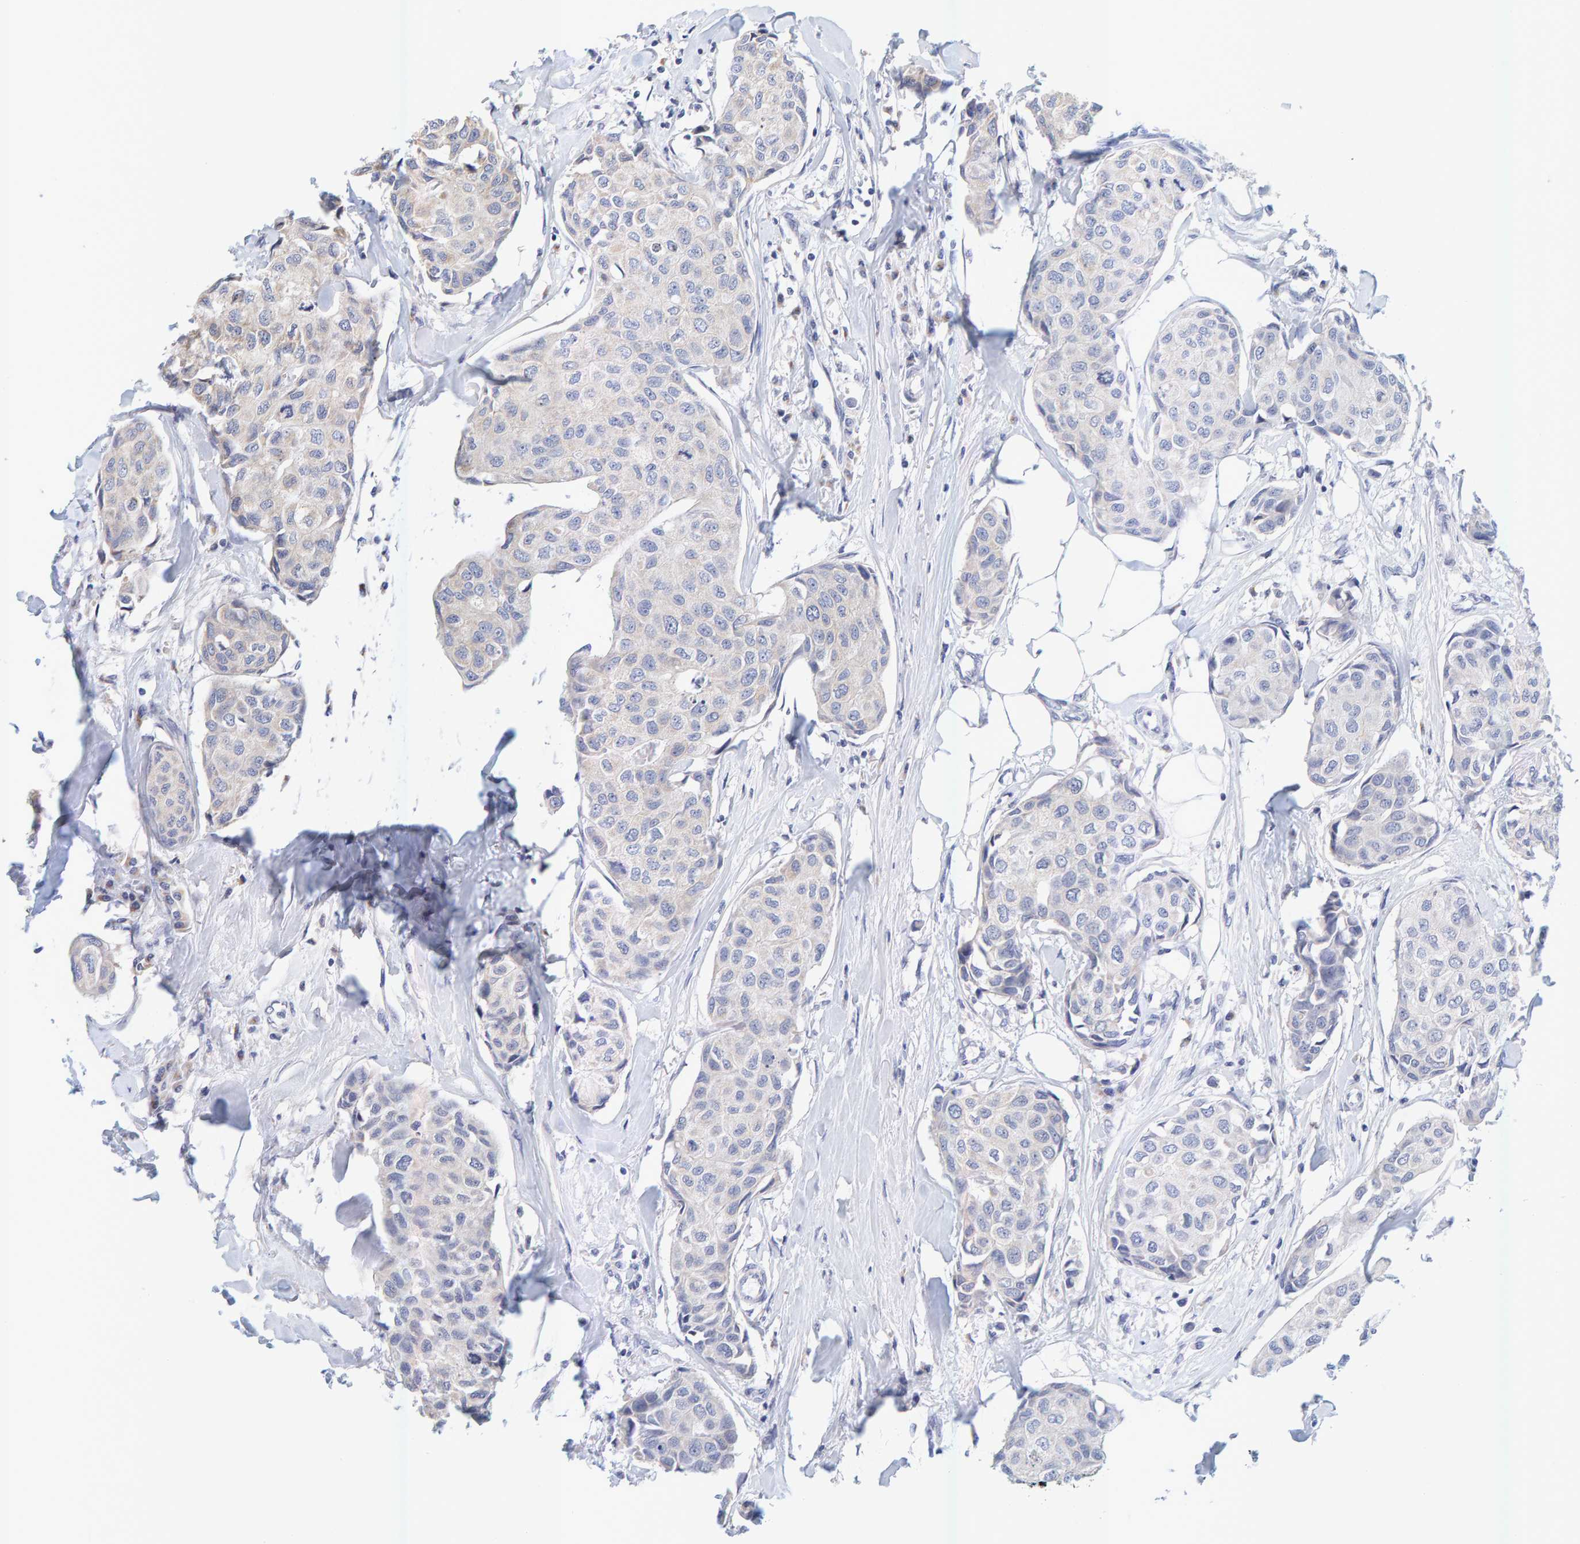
{"staining": {"intensity": "negative", "quantity": "none", "location": "none"}, "tissue": "breast cancer", "cell_type": "Tumor cells", "image_type": "cancer", "snomed": [{"axis": "morphology", "description": "Duct carcinoma"}, {"axis": "topography", "description": "Breast"}], "caption": "This is an immunohistochemistry (IHC) photomicrograph of human breast cancer (invasive ductal carcinoma). There is no positivity in tumor cells.", "gene": "SGPL1", "patient": {"sex": "female", "age": 80}}